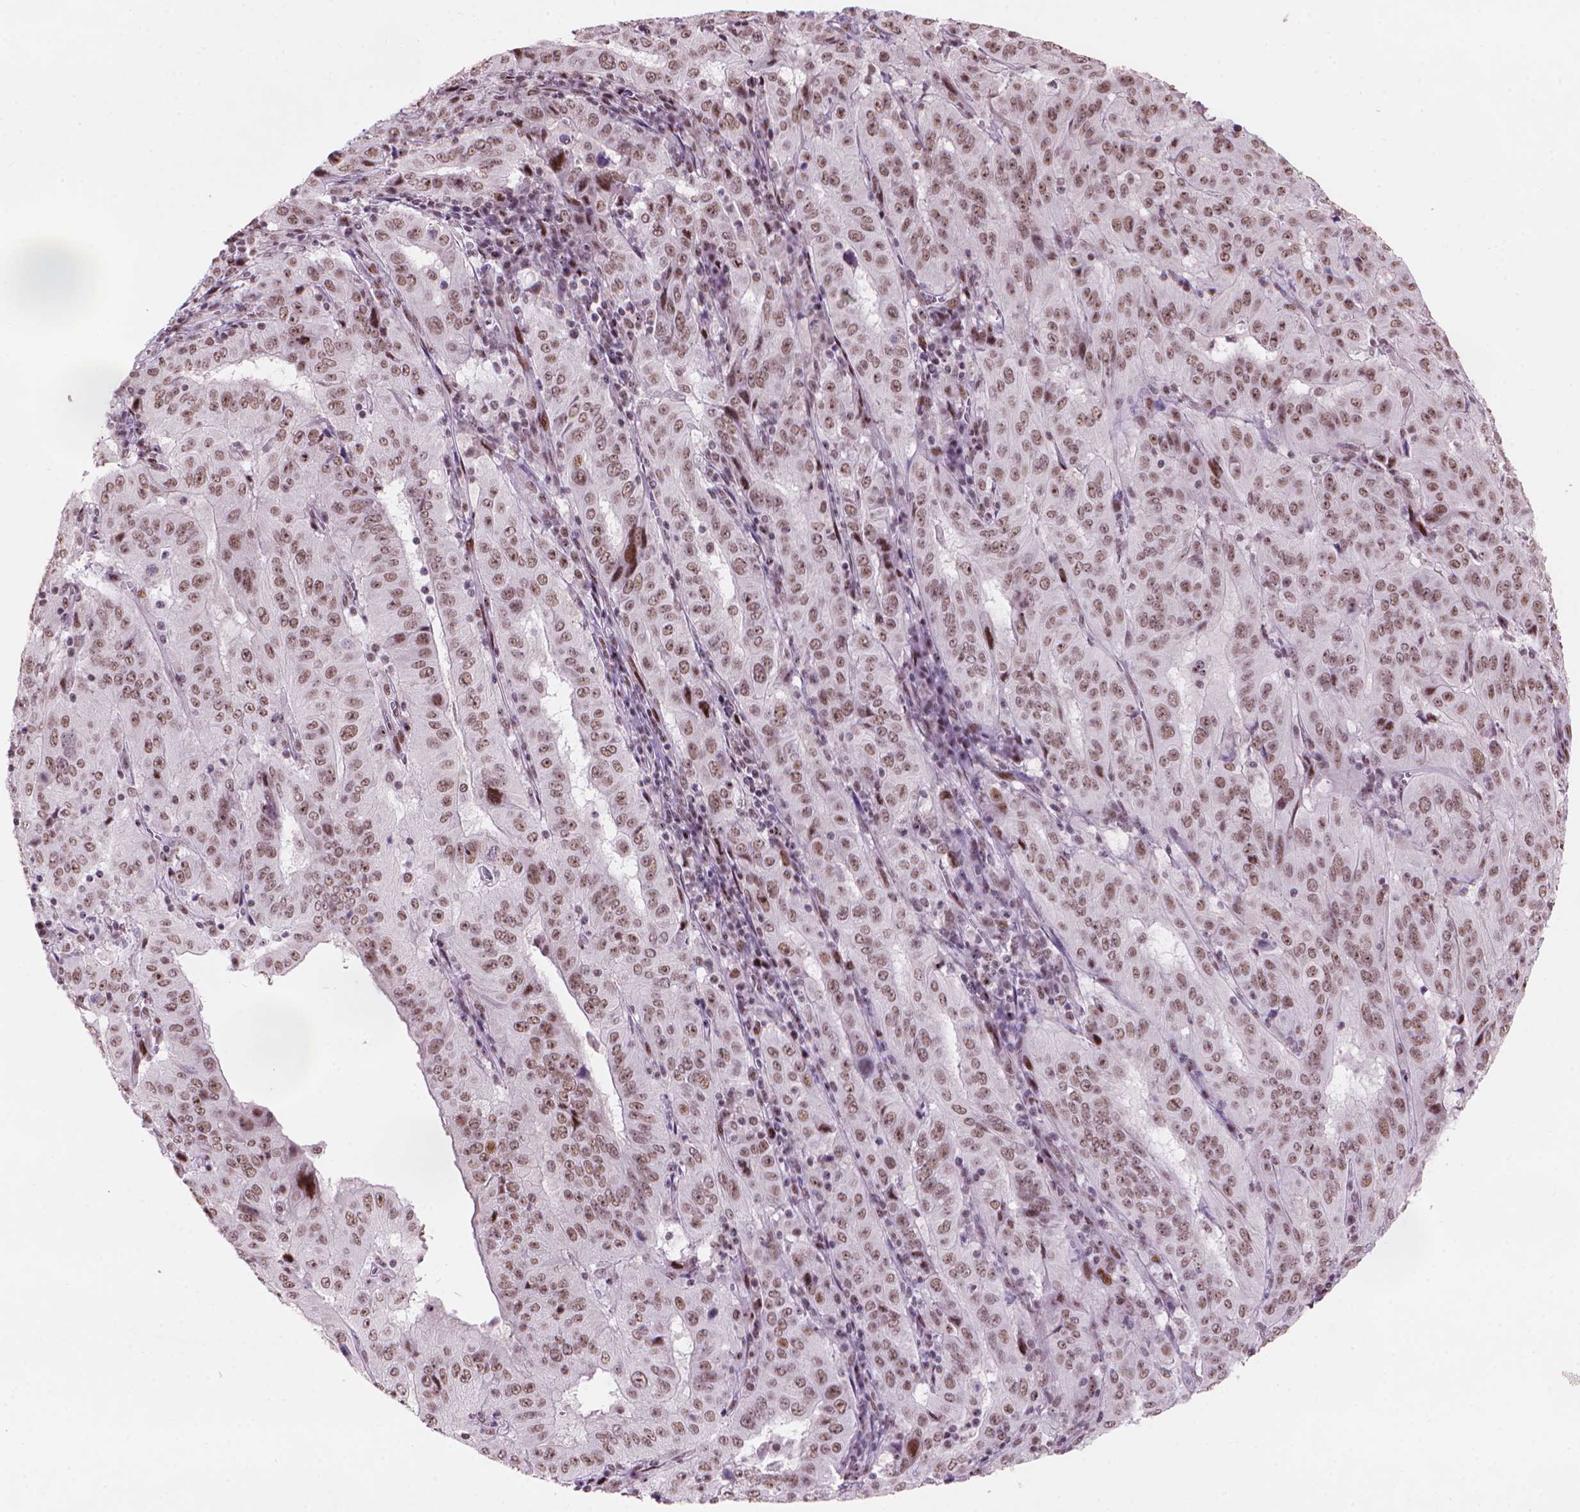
{"staining": {"intensity": "moderate", "quantity": ">75%", "location": "nuclear"}, "tissue": "pancreatic cancer", "cell_type": "Tumor cells", "image_type": "cancer", "snomed": [{"axis": "morphology", "description": "Adenocarcinoma, NOS"}, {"axis": "topography", "description": "Pancreas"}], "caption": "Immunohistochemical staining of pancreatic cancer (adenocarcinoma) reveals moderate nuclear protein positivity in approximately >75% of tumor cells.", "gene": "HES7", "patient": {"sex": "male", "age": 63}}